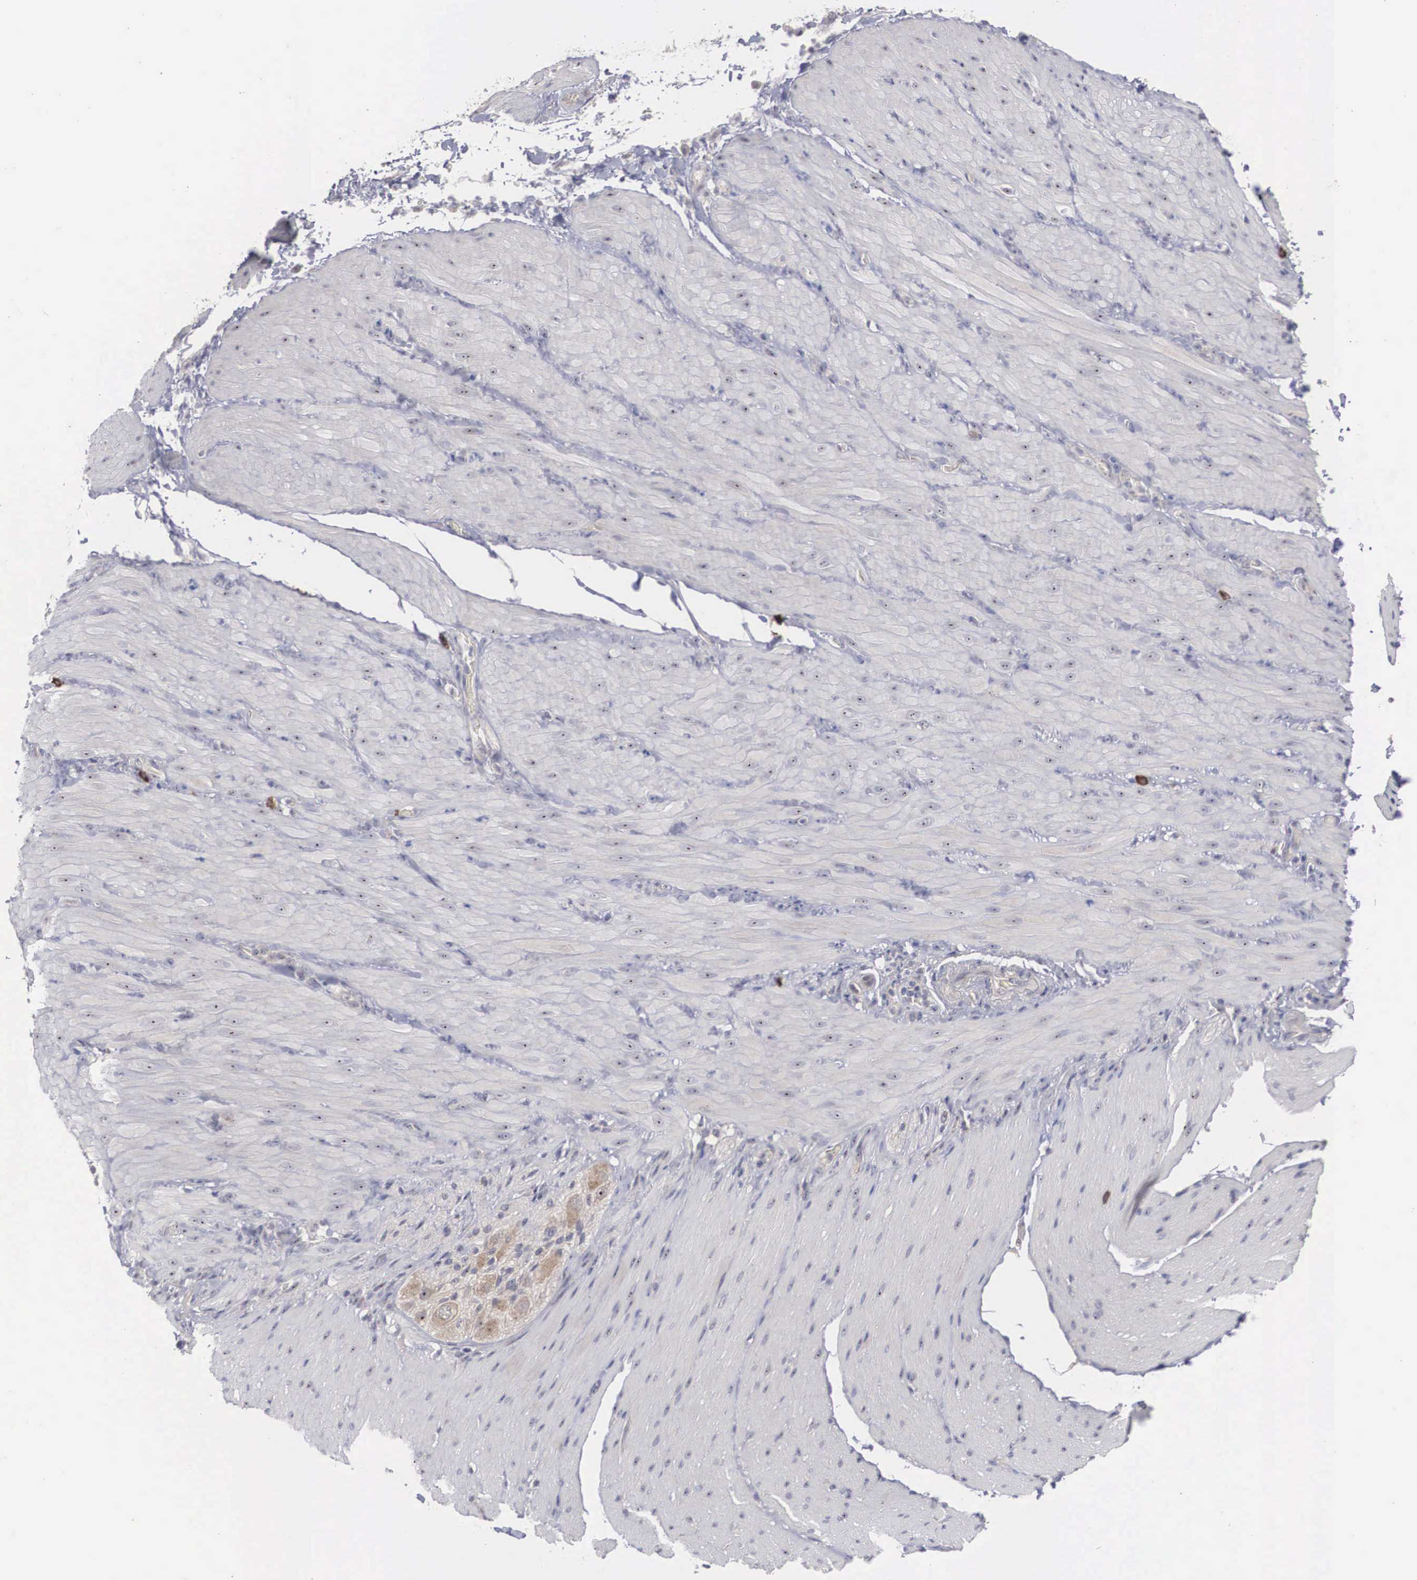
{"staining": {"intensity": "negative", "quantity": "none", "location": "none"}, "tissue": "smooth muscle", "cell_type": "Smooth muscle cells", "image_type": "normal", "snomed": [{"axis": "morphology", "description": "Normal tissue, NOS"}, {"axis": "topography", "description": "Duodenum"}], "caption": "This is an IHC image of benign smooth muscle. There is no staining in smooth muscle cells.", "gene": "AMN", "patient": {"sex": "male", "age": 63}}